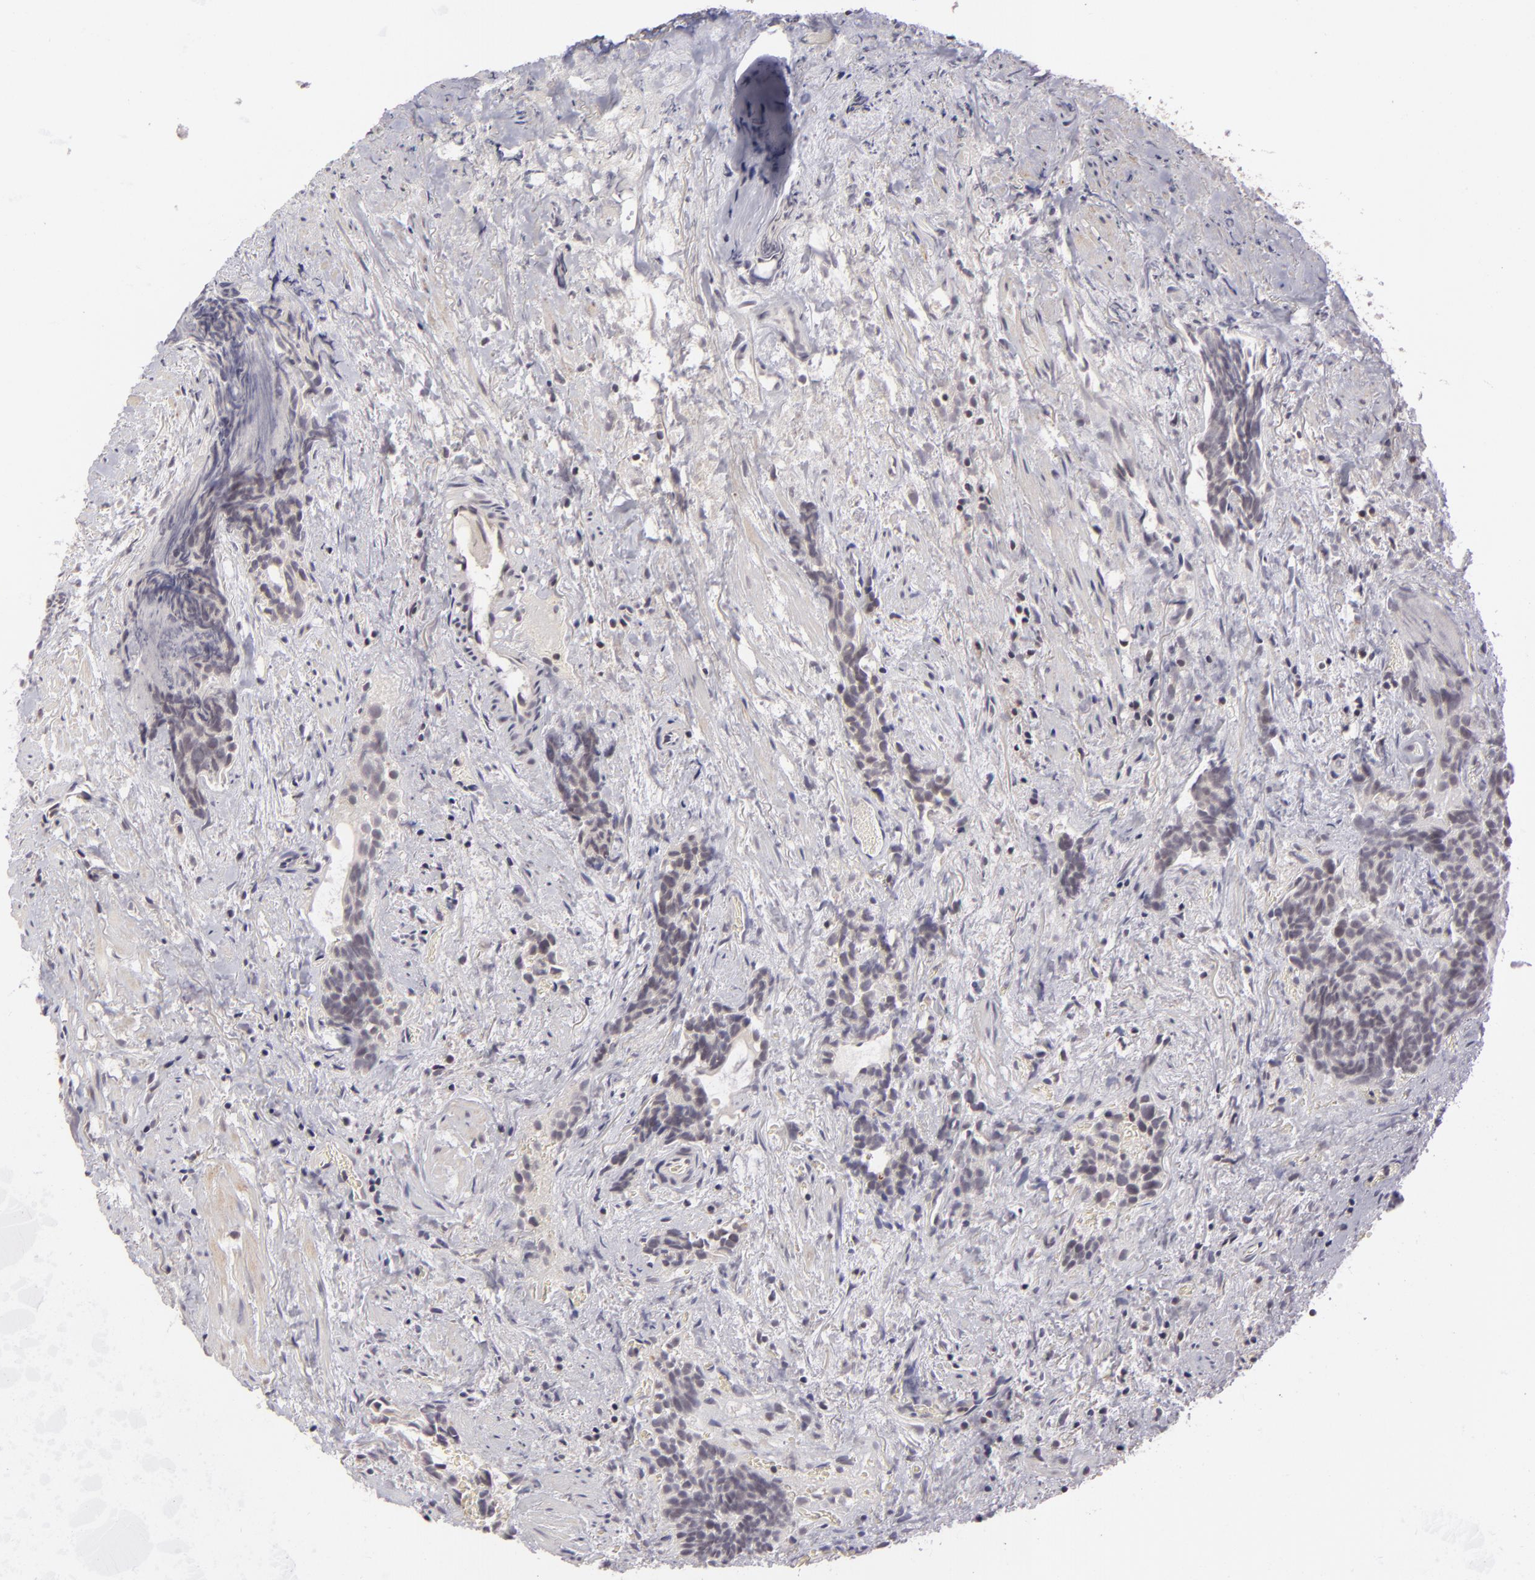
{"staining": {"intensity": "negative", "quantity": "none", "location": "none"}, "tissue": "urothelial cancer", "cell_type": "Tumor cells", "image_type": "cancer", "snomed": [{"axis": "morphology", "description": "Urothelial carcinoma, High grade"}, {"axis": "topography", "description": "Urinary bladder"}], "caption": "Immunohistochemistry of human urothelial carcinoma (high-grade) shows no expression in tumor cells. (Brightfield microscopy of DAB (3,3'-diaminobenzidine) IHC at high magnification).", "gene": "AKAP6", "patient": {"sex": "female", "age": 78}}